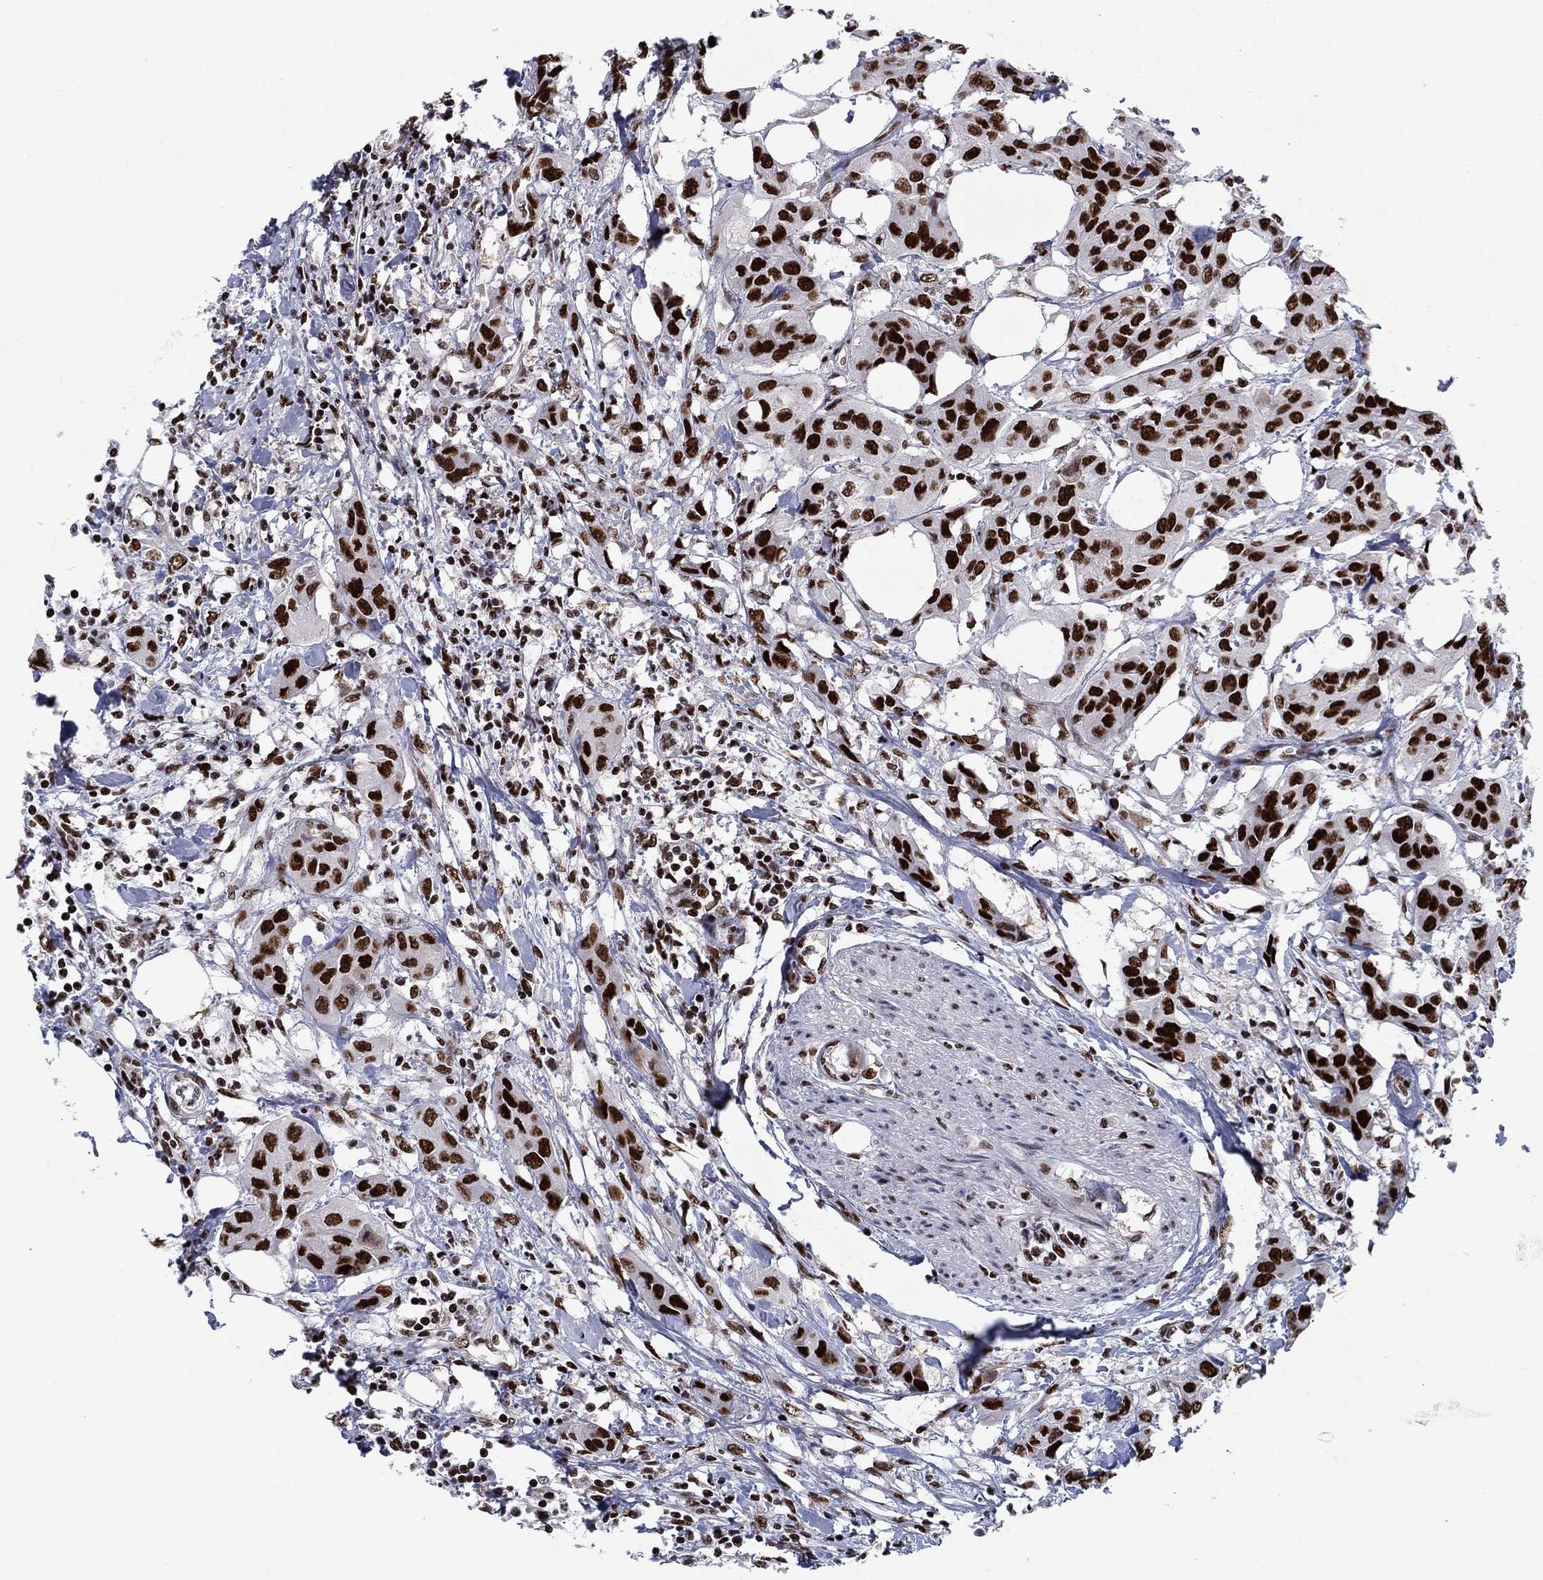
{"staining": {"intensity": "strong", "quantity": ">75%", "location": "nuclear"}, "tissue": "urothelial cancer", "cell_type": "Tumor cells", "image_type": "cancer", "snomed": [{"axis": "morphology", "description": "Urothelial carcinoma, NOS"}, {"axis": "morphology", "description": "Urothelial carcinoma, High grade"}, {"axis": "topography", "description": "Urinary bladder"}], "caption": "A brown stain shows strong nuclear staining of a protein in urothelial cancer tumor cells.", "gene": "RPRD1B", "patient": {"sex": "male", "age": 63}}